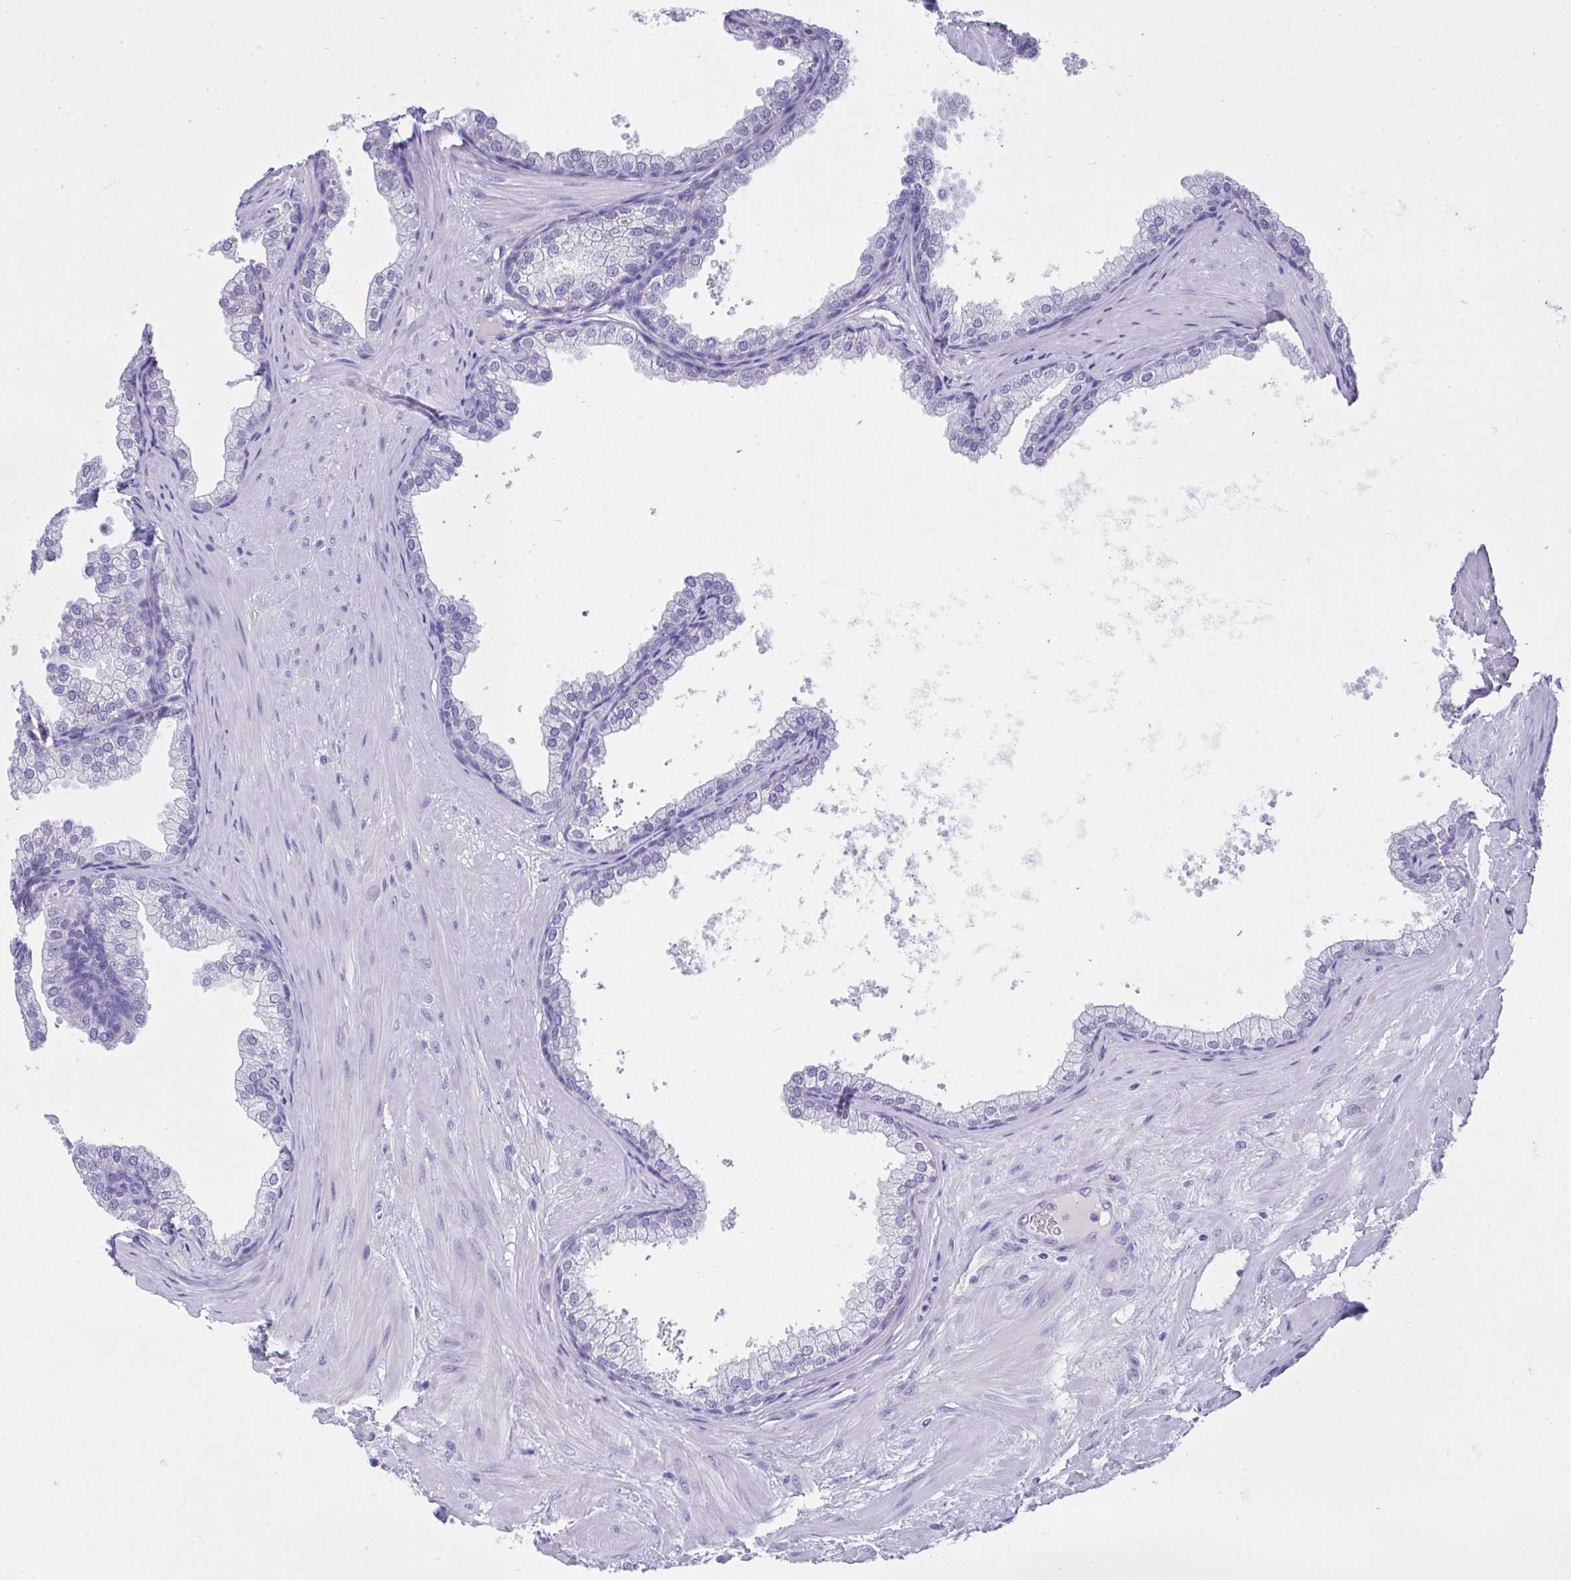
{"staining": {"intensity": "negative", "quantity": "none", "location": "none"}, "tissue": "prostate", "cell_type": "Glandular cells", "image_type": "normal", "snomed": [{"axis": "morphology", "description": "Normal tissue, NOS"}, {"axis": "topography", "description": "Prostate"}], "caption": "A high-resolution histopathology image shows IHC staining of normal prostate, which demonstrates no significant positivity in glandular cells.", "gene": "MS4A12", "patient": {"sex": "male", "age": 37}}